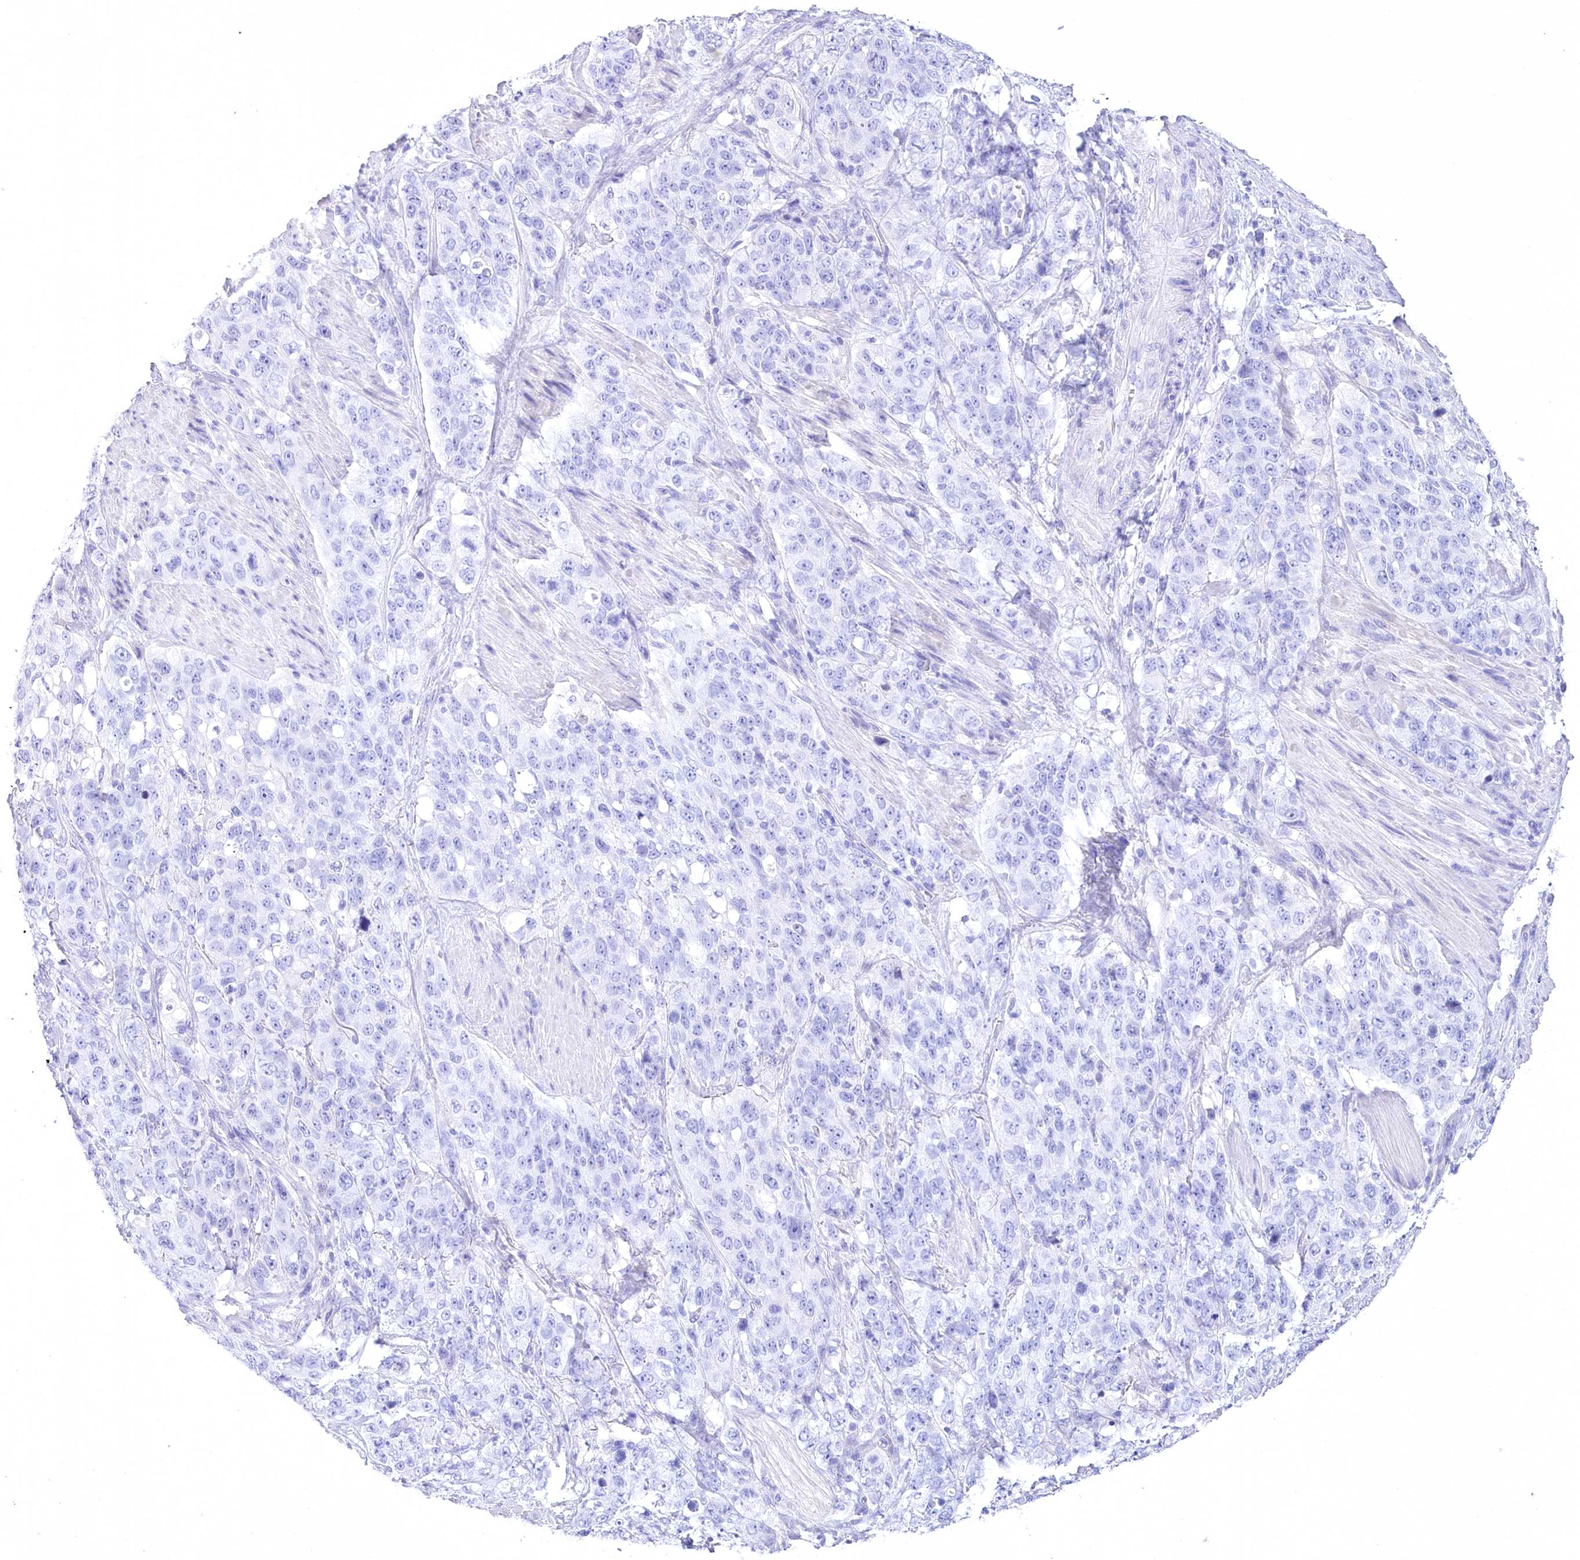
{"staining": {"intensity": "negative", "quantity": "none", "location": "none"}, "tissue": "stomach cancer", "cell_type": "Tumor cells", "image_type": "cancer", "snomed": [{"axis": "morphology", "description": "Adenocarcinoma, NOS"}, {"axis": "topography", "description": "Stomach"}], "caption": "This micrograph is of adenocarcinoma (stomach) stained with immunohistochemistry to label a protein in brown with the nuclei are counter-stained blue. There is no positivity in tumor cells. (DAB immunohistochemistry (IHC), high magnification).", "gene": "PBLD", "patient": {"sex": "male", "age": 48}}